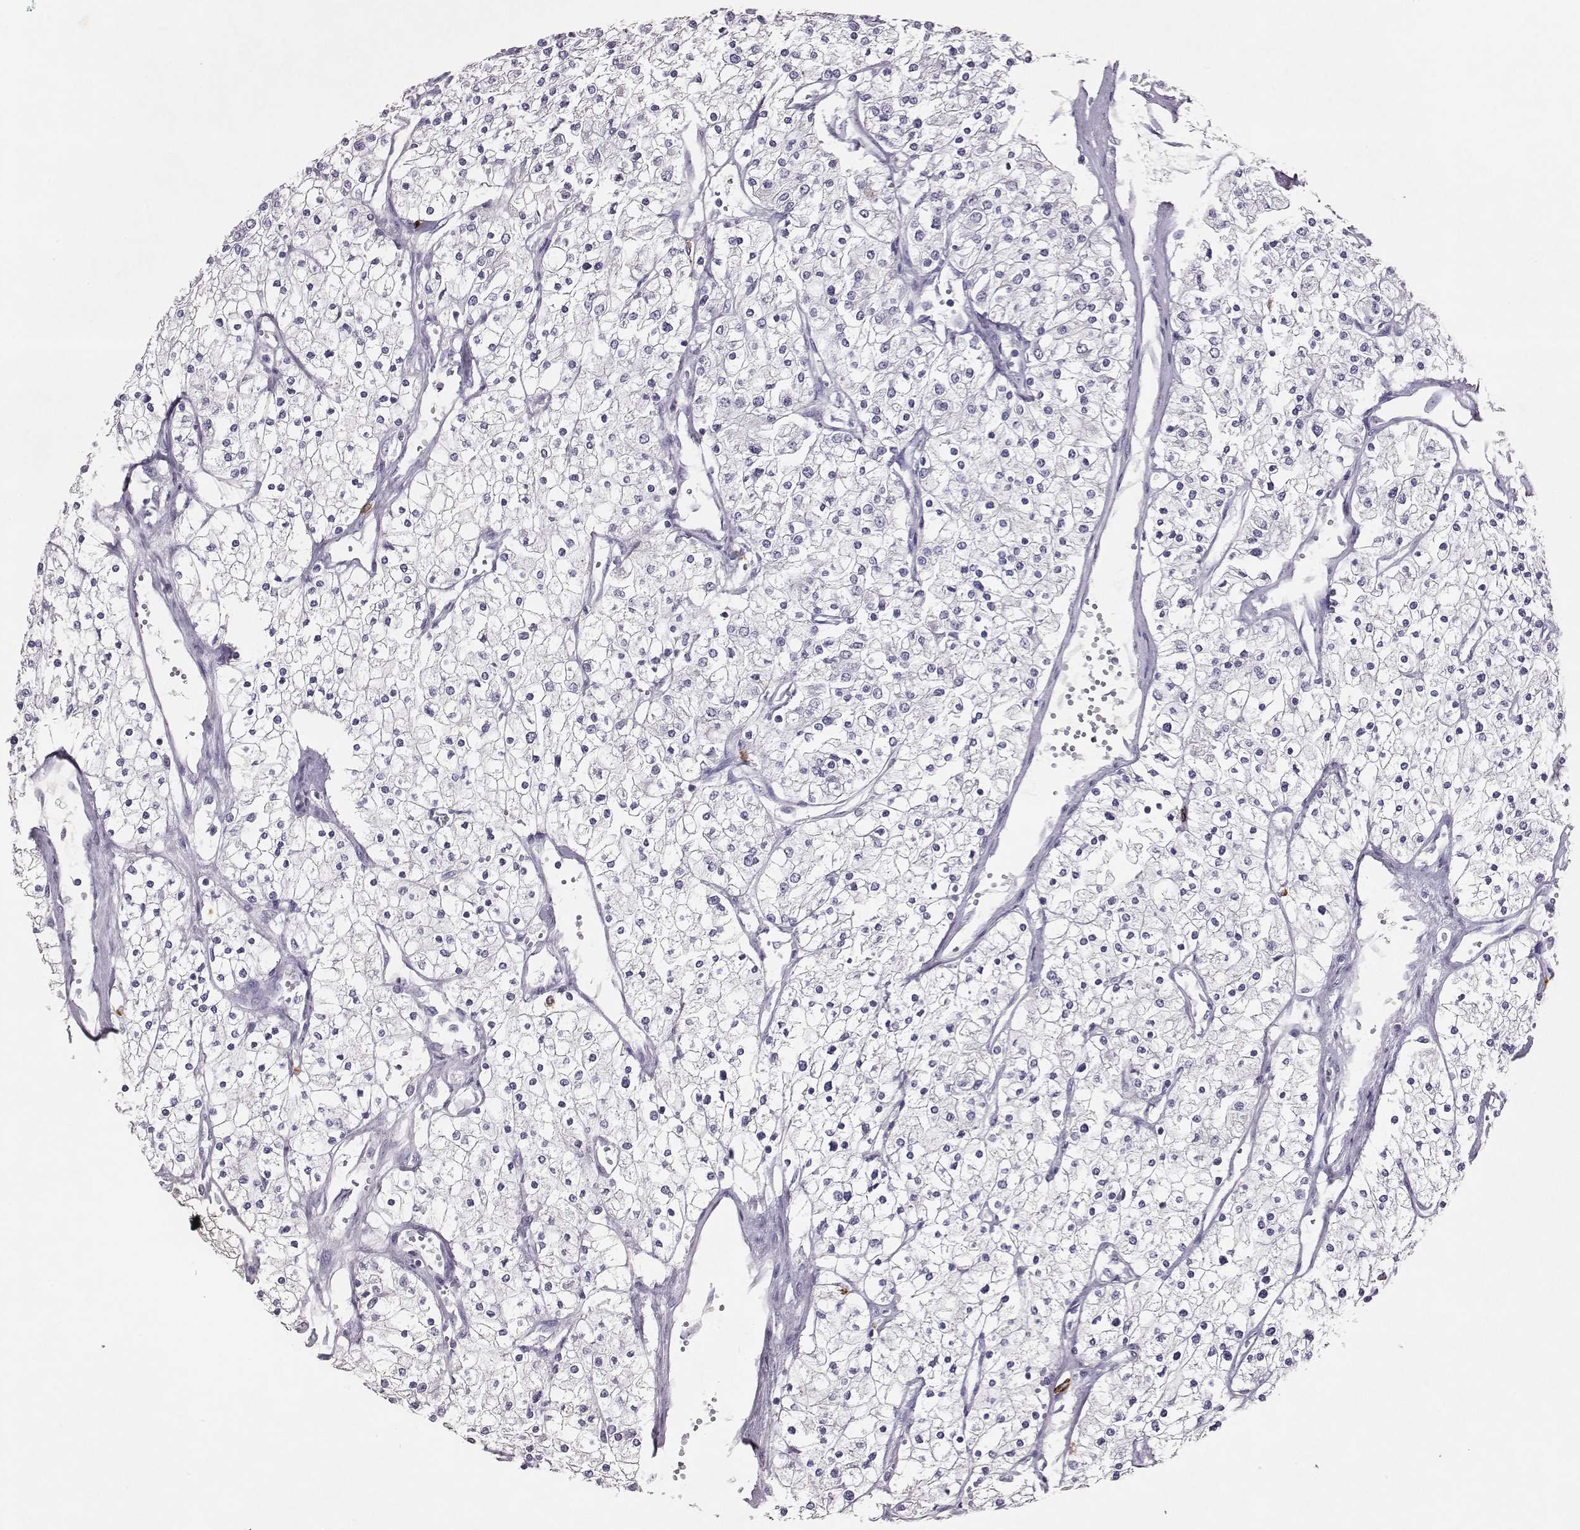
{"staining": {"intensity": "negative", "quantity": "none", "location": "none"}, "tissue": "renal cancer", "cell_type": "Tumor cells", "image_type": "cancer", "snomed": [{"axis": "morphology", "description": "Adenocarcinoma, NOS"}, {"axis": "topography", "description": "Kidney"}], "caption": "IHC photomicrograph of neoplastic tissue: renal cancer stained with DAB reveals no significant protein staining in tumor cells.", "gene": "P2RY10", "patient": {"sex": "male", "age": 80}}